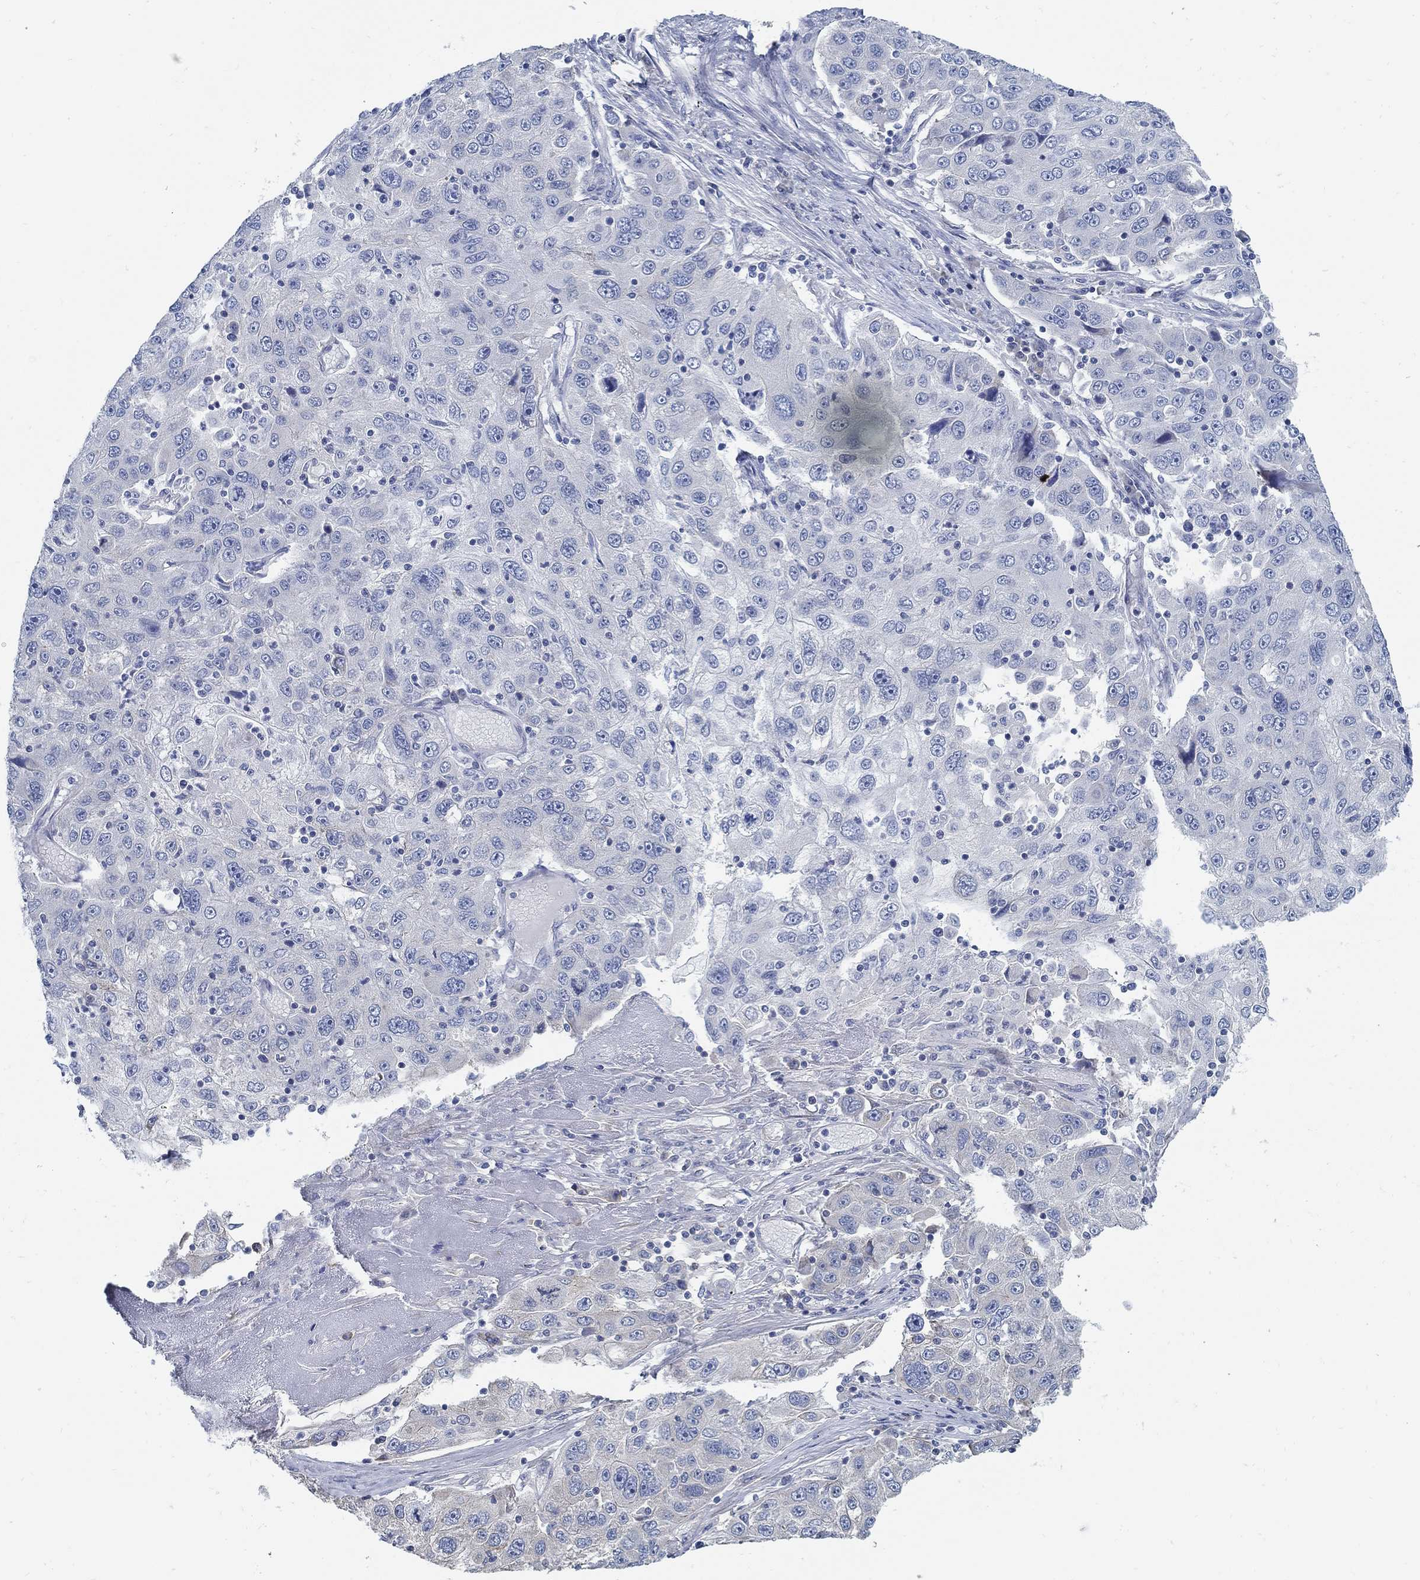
{"staining": {"intensity": "negative", "quantity": "none", "location": "none"}, "tissue": "stomach cancer", "cell_type": "Tumor cells", "image_type": "cancer", "snomed": [{"axis": "morphology", "description": "Adenocarcinoma, NOS"}, {"axis": "topography", "description": "Stomach"}], "caption": "Tumor cells are negative for brown protein staining in stomach cancer (adenocarcinoma).", "gene": "C15orf39", "patient": {"sex": "male", "age": 56}}